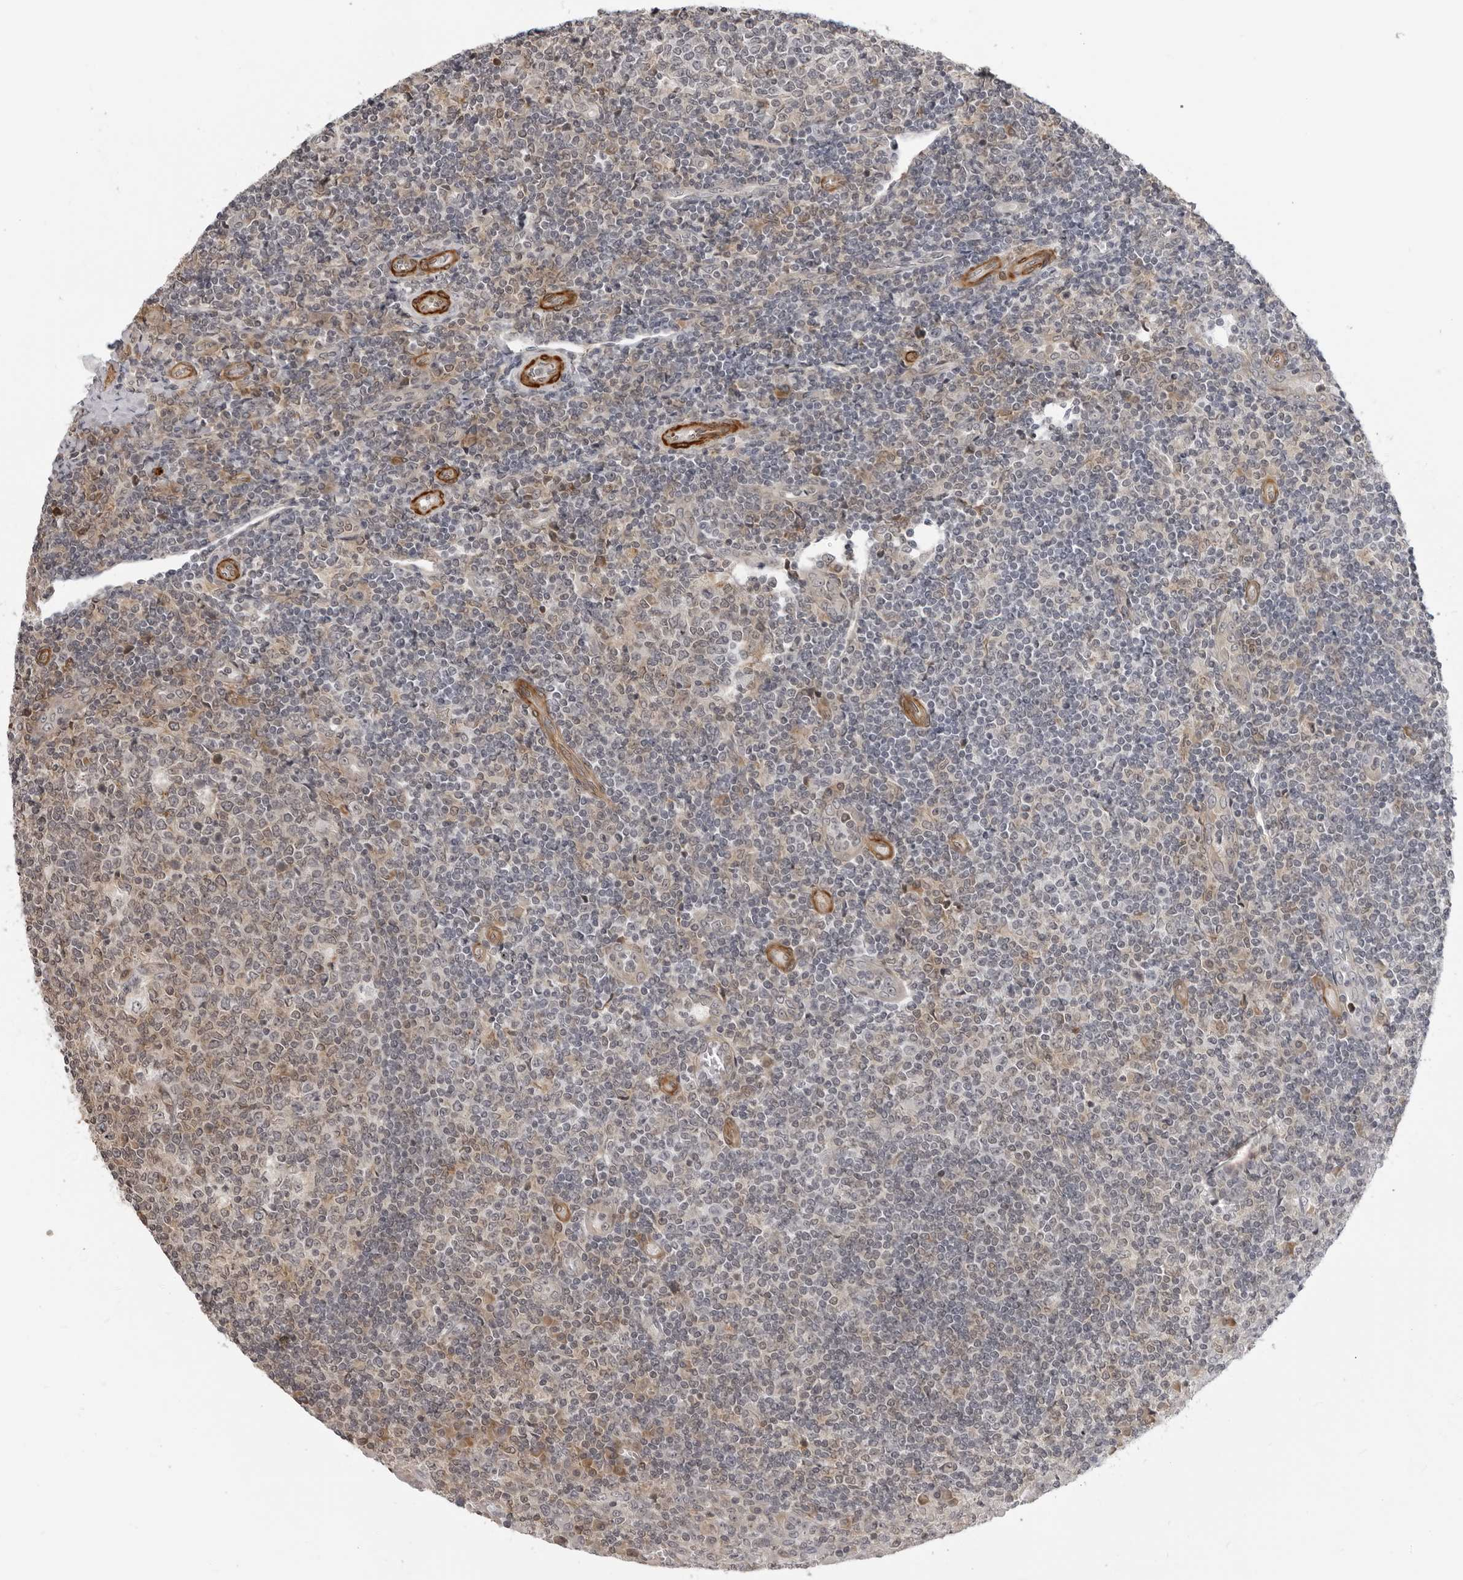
{"staining": {"intensity": "moderate", "quantity": ">75%", "location": "cytoplasmic/membranous"}, "tissue": "tonsil", "cell_type": "Germinal center cells", "image_type": "normal", "snomed": [{"axis": "morphology", "description": "Normal tissue, NOS"}, {"axis": "topography", "description": "Tonsil"}], "caption": "Immunohistochemical staining of normal human tonsil reveals >75% levels of moderate cytoplasmic/membranous protein expression in about >75% of germinal center cells. The protein is shown in brown color, while the nuclei are stained blue.", "gene": "SRGAP2", "patient": {"sex": "female", "age": 19}}